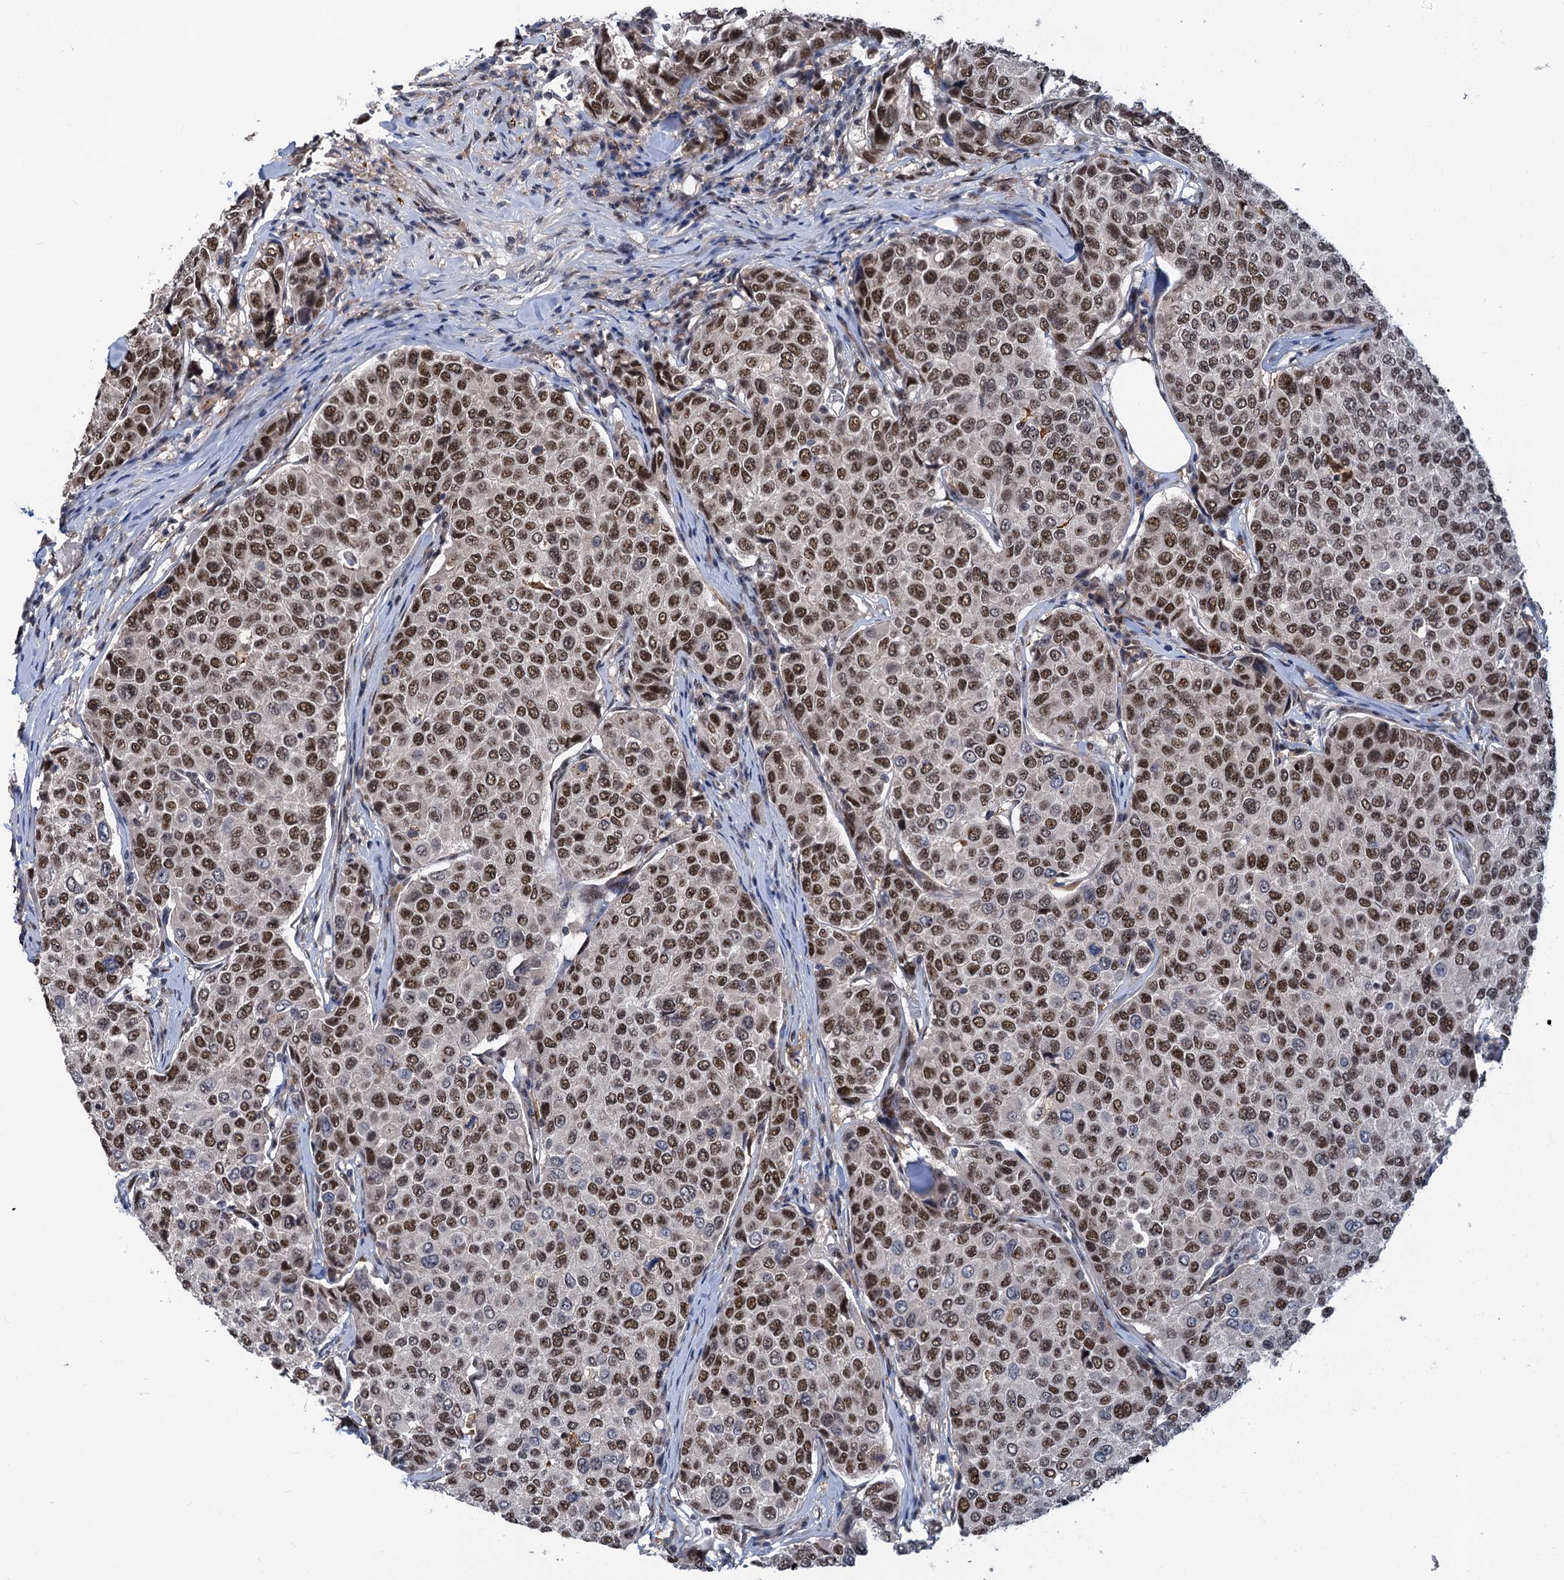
{"staining": {"intensity": "moderate", "quantity": "25%-75%", "location": "nuclear"}, "tissue": "breast cancer", "cell_type": "Tumor cells", "image_type": "cancer", "snomed": [{"axis": "morphology", "description": "Duct carcinoma"}, {"axis": "topography", "description": "Breast"}], "caption": "DAB (3,3'-diaminobenzidine) immunohistochemical staining of breast cancer demonstrates moderate nuclear protein positivity in approximately 25%-75% of tumor cells. (Stains: DAB (3,3'-diaminobenzidine) in brown, nuclei in blue, Microscopy: brightfield microscopy at high magnification).", "gene": "PHF8", "patient": {"sex": "female", "age": 55}}